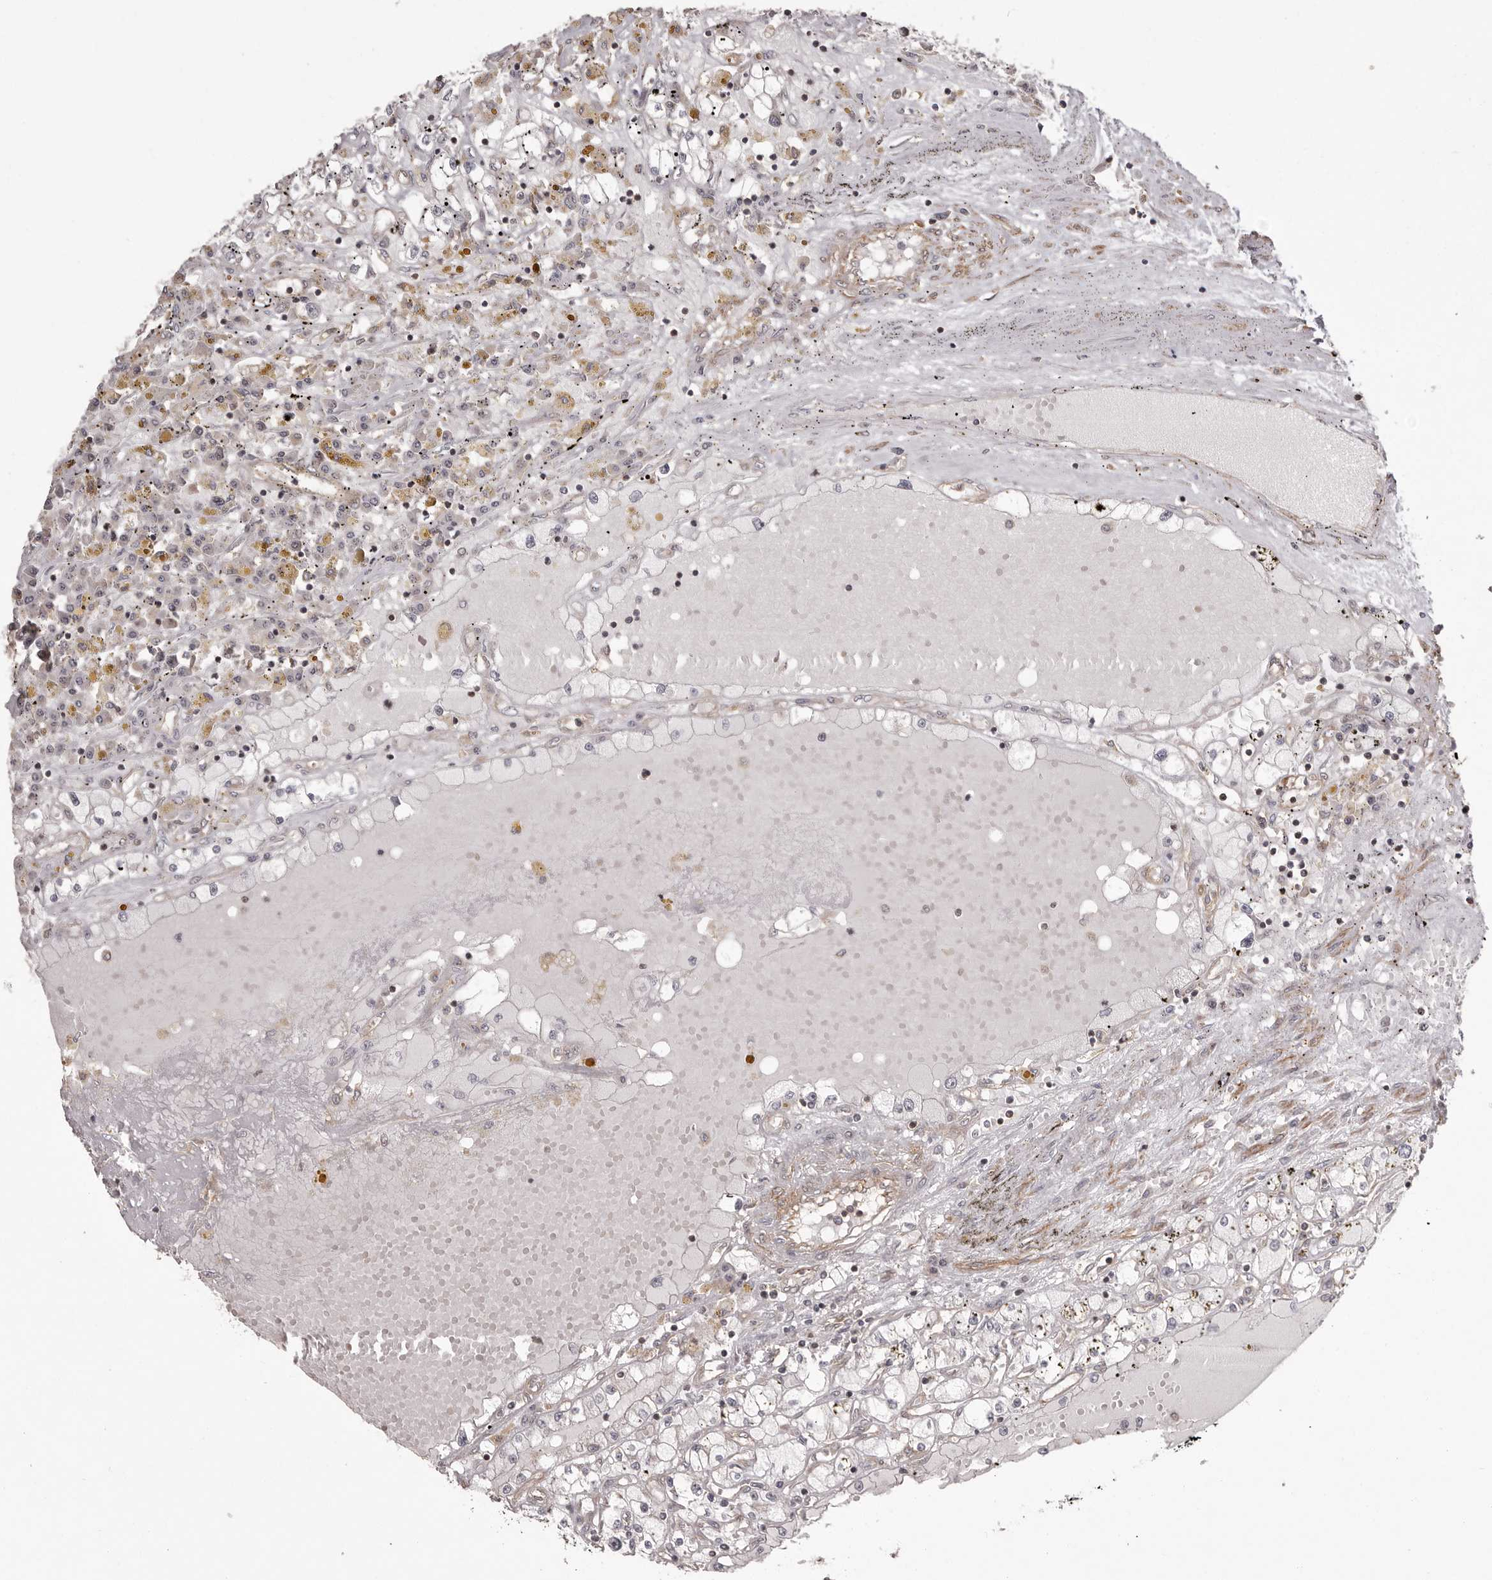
{"staining": {"intensity": "negative", "quantity": "none", "location": "none"}, "tissue": "renal cancer", "cell_type": "Tumor cells", "image_type": "cancer", "snomed": [{"axis": "morphology", "description": "Adenocarcinoma, NOS"}, {"axis": "topography", "description": "Kidney"}], "caption": "The photomicrograph reveals no staining of tumor cells in renal cancer.", "gene": "NFKBIA", "patient": {"sex": "male", "age": 56}}